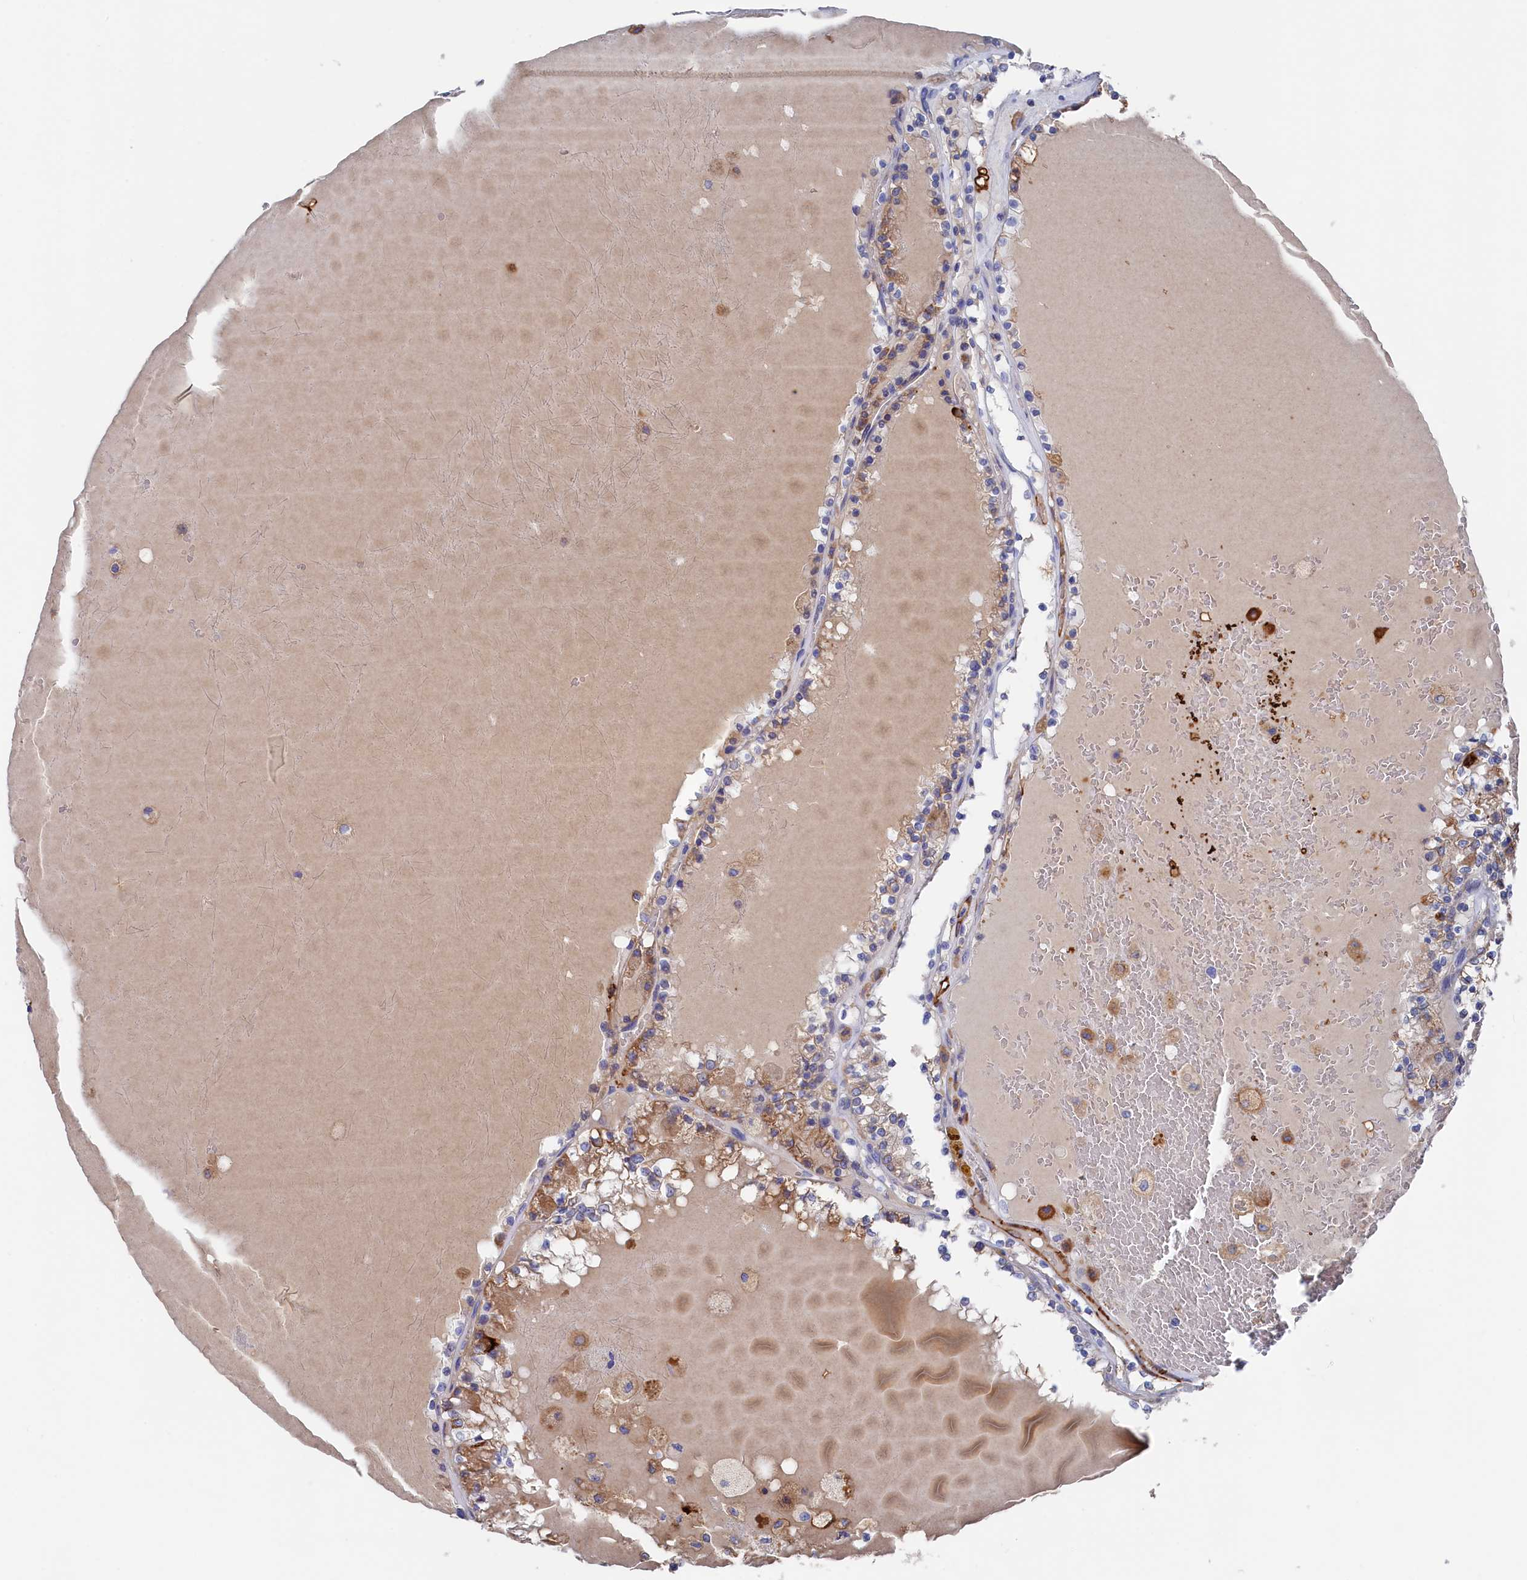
{"staining": {"intensity": "moderate", "quantity": "25%-75%", "location": "cytoplasmic/membranous"}, "tissue": "renal cancer", "cell_type": "Tumor cells", "image_type": "cancer", "snomed": [{"axis": "morphology", "description": "Adenocarcinoma, NOS"}, {"axis": "topography", "description": "Kidney"}], "caption": "A photomicrograph of human renal cancer (adenocarcinoma) stained for a protein displays moderate cytoplasmic/membranous brown staining in tumor cells.", "gene": "C12orf73", "patient": {"sex": "female", "age": 56}}